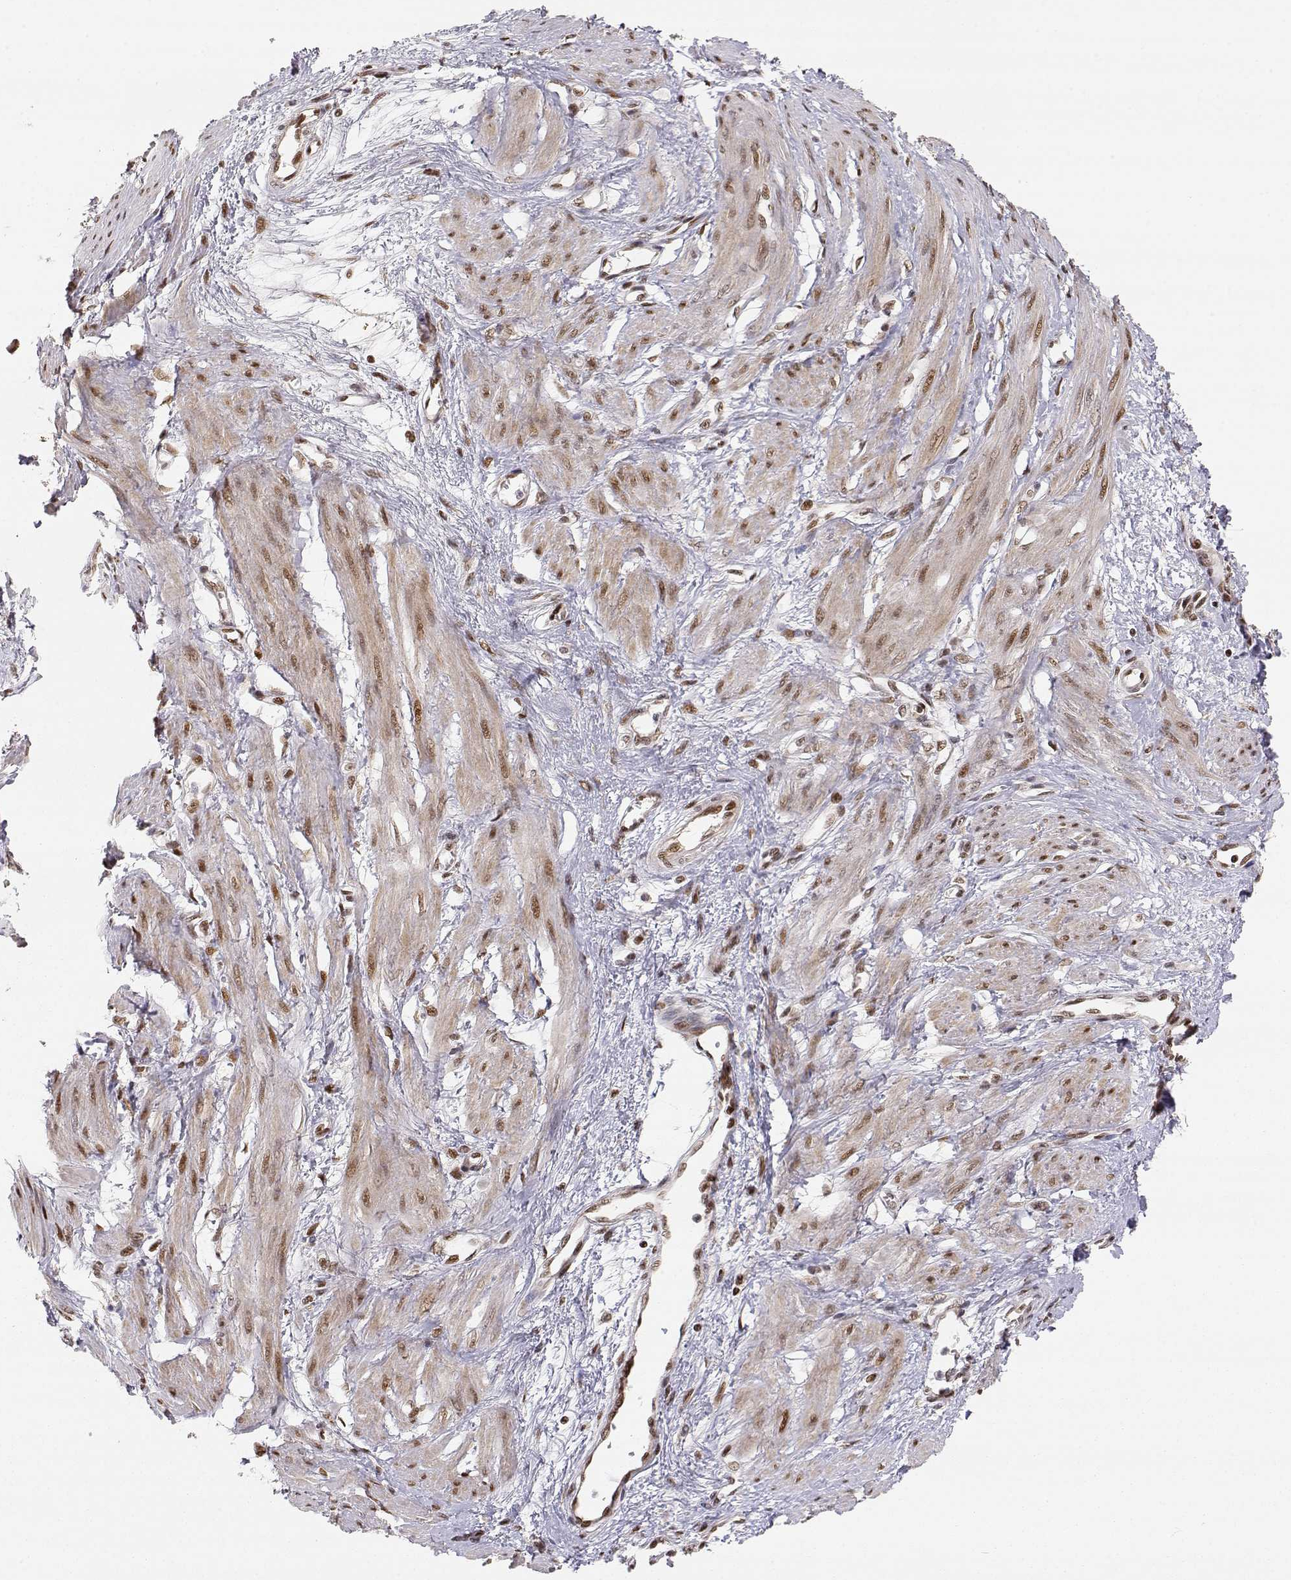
{"staining": {"intensity": "moderate", "quantity": ">75%", "location": "cytoplasmic/membranous,nuclear"}, "tissue": "smooth muscle", "cell_type": "Smooth muscle cells", "image_type": "normal", "snomed": [{"axis": "morphology", "description": "Normal tissue, NOS"}, {"axis": "topography", "description": "Smooth muscle"}, {"axis": "topography", "description": "Uterus"}], "caption": "A photomicrograph showing moderate cytoplasmic/membranous,nuclear positivity in approximately >75% of smooth muscle cells in benign smooth muscle, as visualized by brown immunohistochemical staining.", "gene": "BRCA1", "patient": {"sex": "female", "age": 39}}